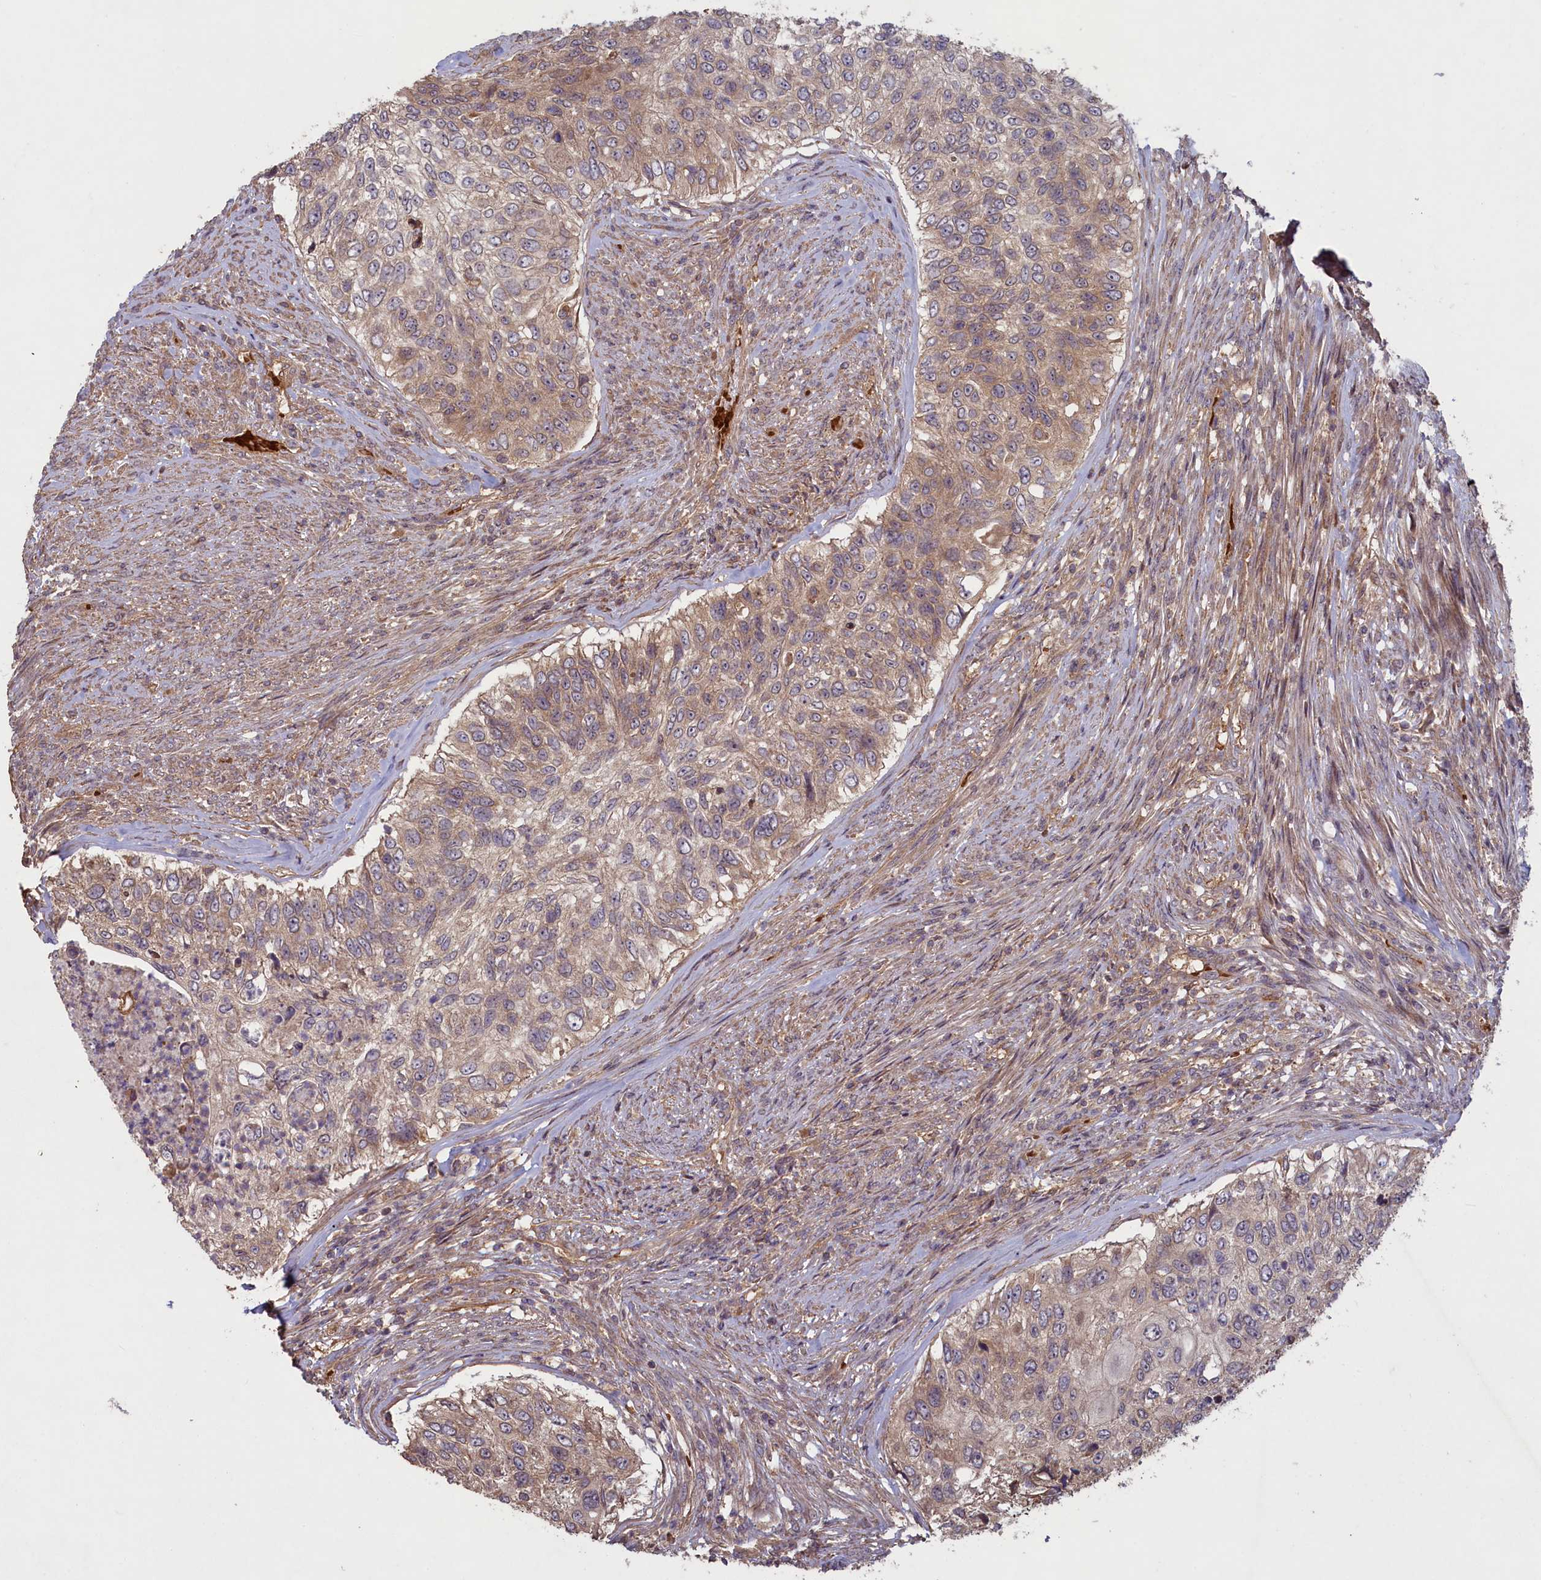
{"staining": {"intensity": "weak", "quantity": "25%-75%", "location": "cytoplasmic/membranous"}, "tissue": "urothelial cancer", "cell_type": "Tumor cells", "image_type": "cancer", "snomed": [{"axis": "morphology", "description": "Urothelial carcinoma, High grade"}, {"axis": "topography", "description": "Urinary bladder"}], "caption": "Weak cytoplasmic/membranous positivity is appreciated in approximately 25%-75% of tumor cells in urothelial cancer.", "gene": "CIAO2B", "patient": {"sex": "female", "age": 60}}